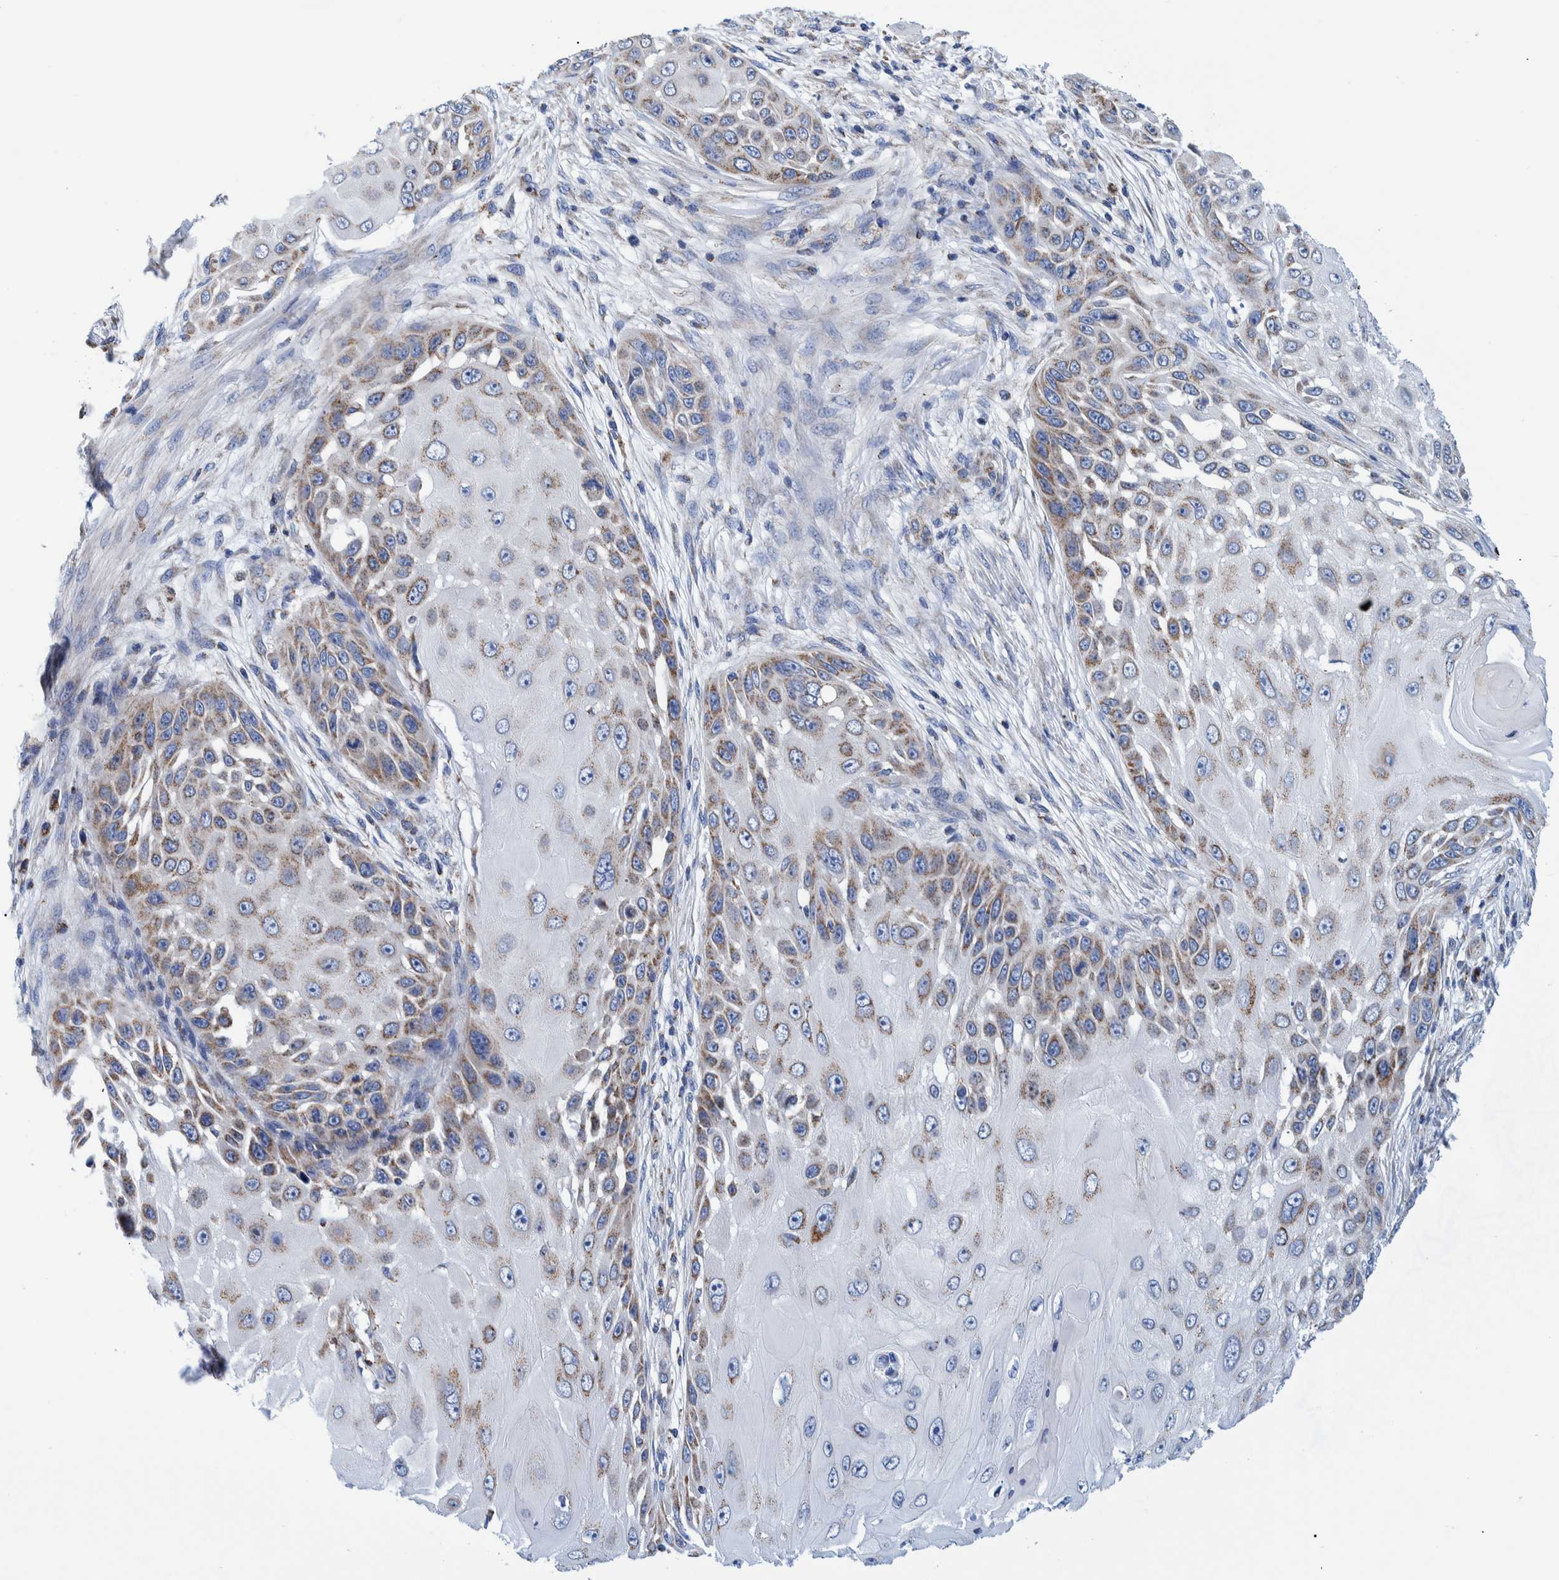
{"staining": {"intensity": "moderate", "quantity": "<25%", "location": "cytoplasmic/membranous"}, "tissue": "skin cancer", "cell_type": "Tumor cells", "image_type": "cancer", "snomed": [{"axis": "morphology", "description": "Squamous cell carcinoma, NOS"}, {"axis": "topography", "description": "Skin"}], "caption": "A brown stain shows moderate cytoplasmic/membranous expression of a protein in human skin squamous cell carcinoma tumor cells.", "gene": "BZW2", "patient": {"sex": "female", "age": 44}}